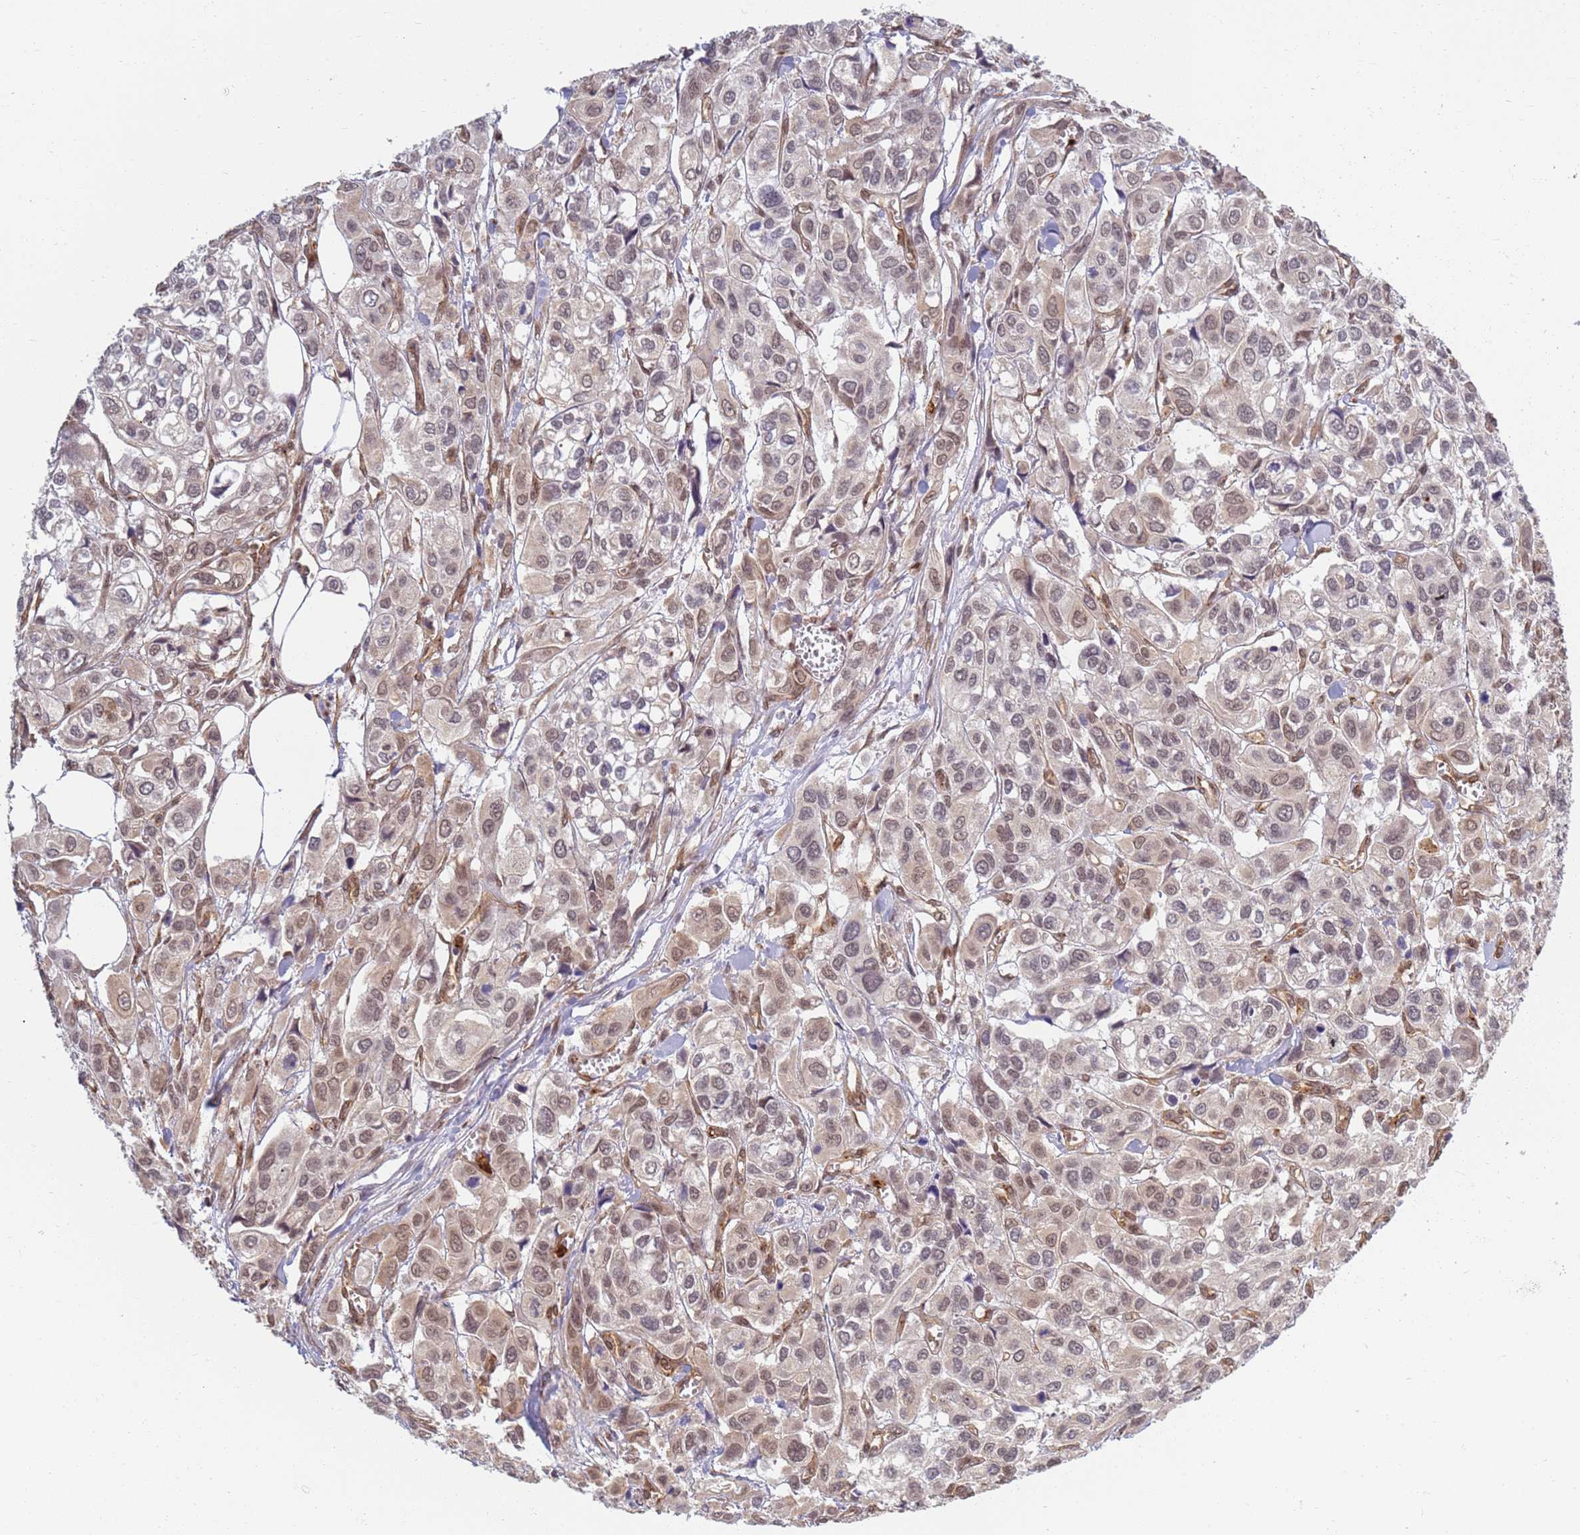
{"staining": {"intensity": "weak", "quantity": "25%-75%", "location": "nuclear"}, "tissue": "urothelial cancer", "cell_type": "Tumor cells", "image_type": "cancer", "snomed": [{"axis": "morphology", "description": "Urothelial carcinoma, High grade"}, {"axis": "topography", "description": "Urinary bladder"}], "caption": "About 25%-75% of tumor cells in human urothelial carcinoma (high-grade) display weak nuclear protein expression as visualized by brown immunohistochemical staining.", "gene": "CEP170", "patient": {"sex": "male", "age": 67}}